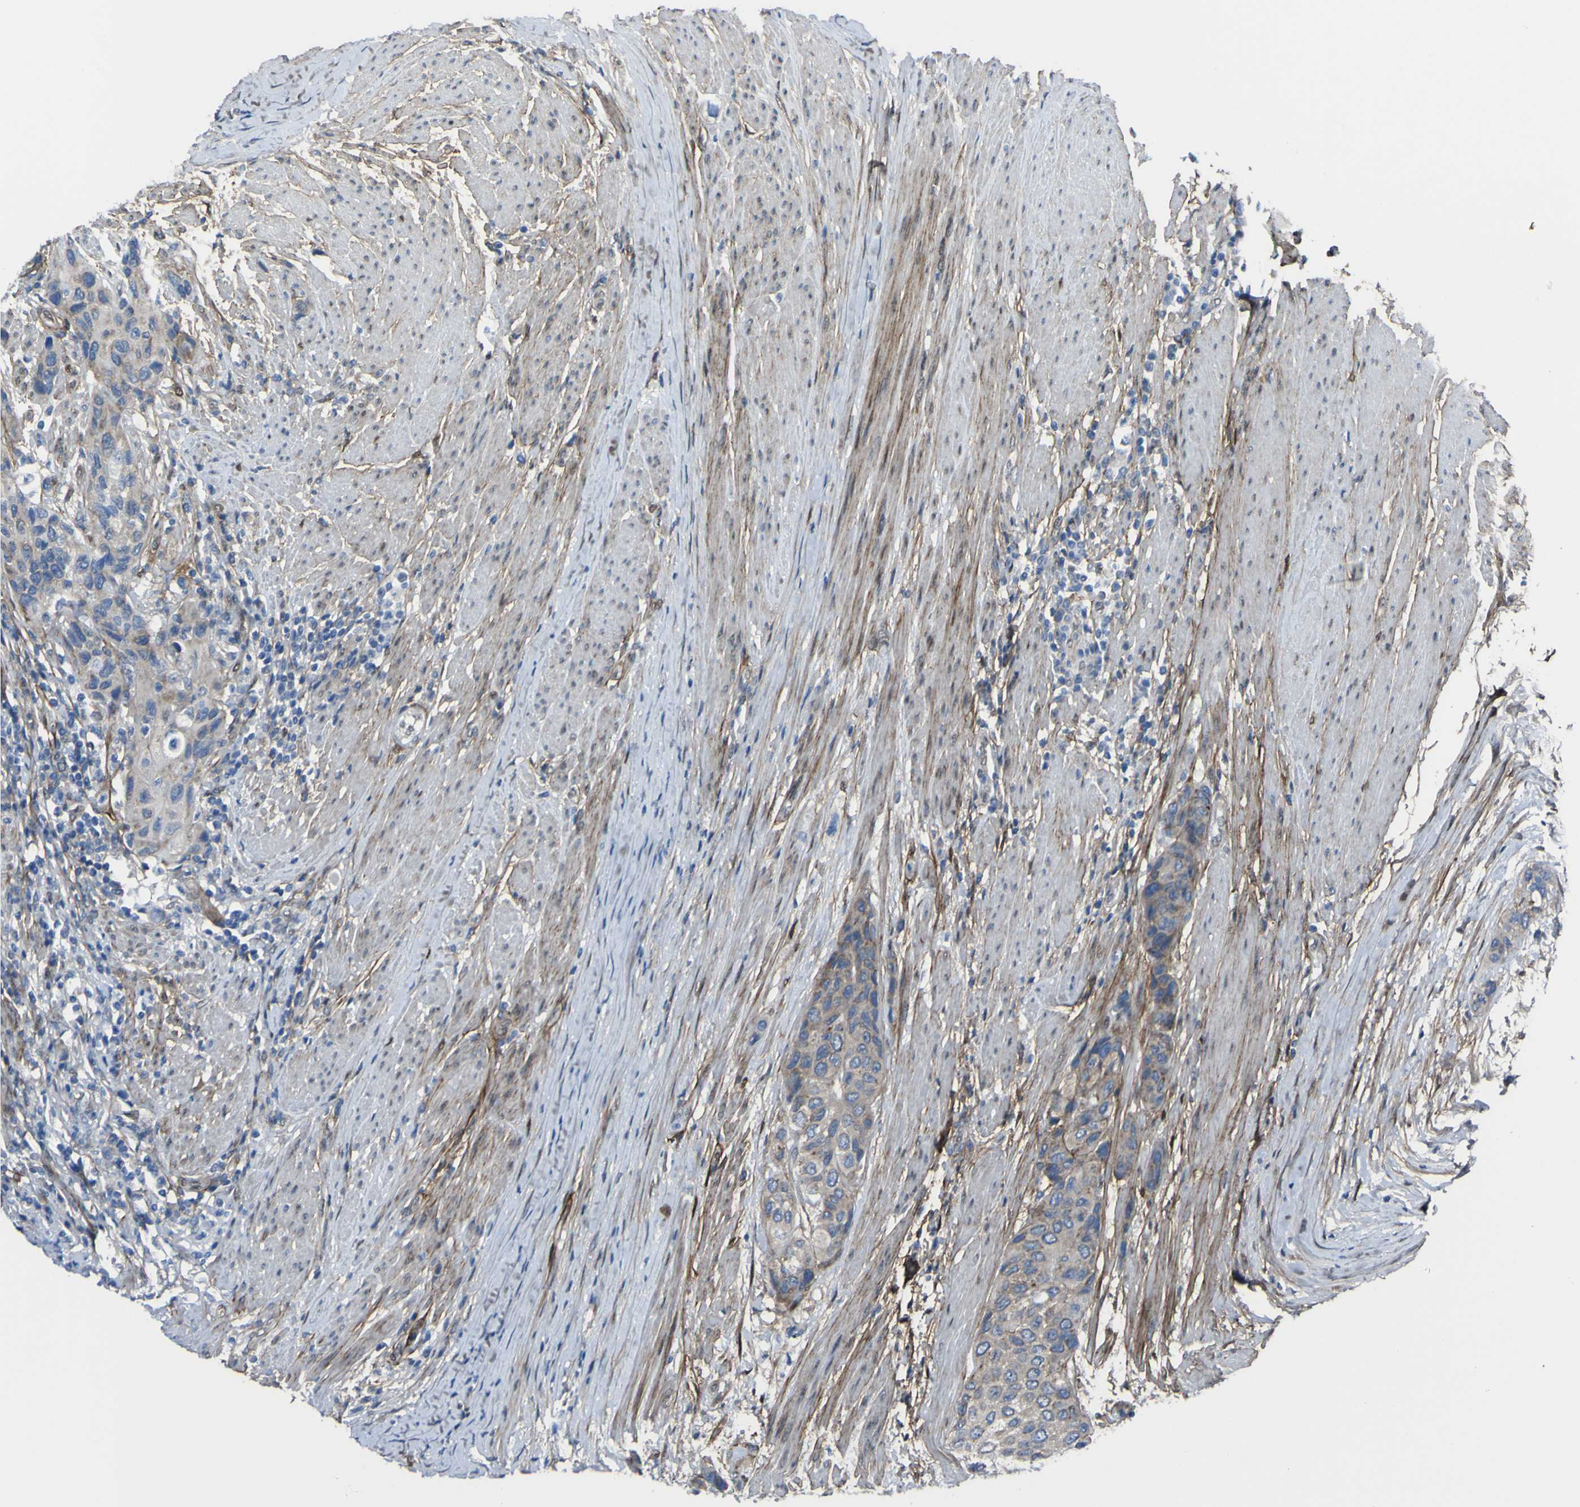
{"staining": {"intensity": "weak", "quantity": ">75%", "location": "cytoplasmic/membranous"}, "tissue": "urothelial cancer", "cell_type": "Tumor cells", "image_type": "cancer", "snomed": [{"axis": "morphology", "description": "Urothelial carcinoma, High grade"}, {"axis": "topography", "description": "Urinary bladder"}], "caption": "Urothelial cancer stained with a protein marker displays weak staining in tumor cells.", "gene": "LRRN1", "patient": {"sex": "female", "age": 56}}